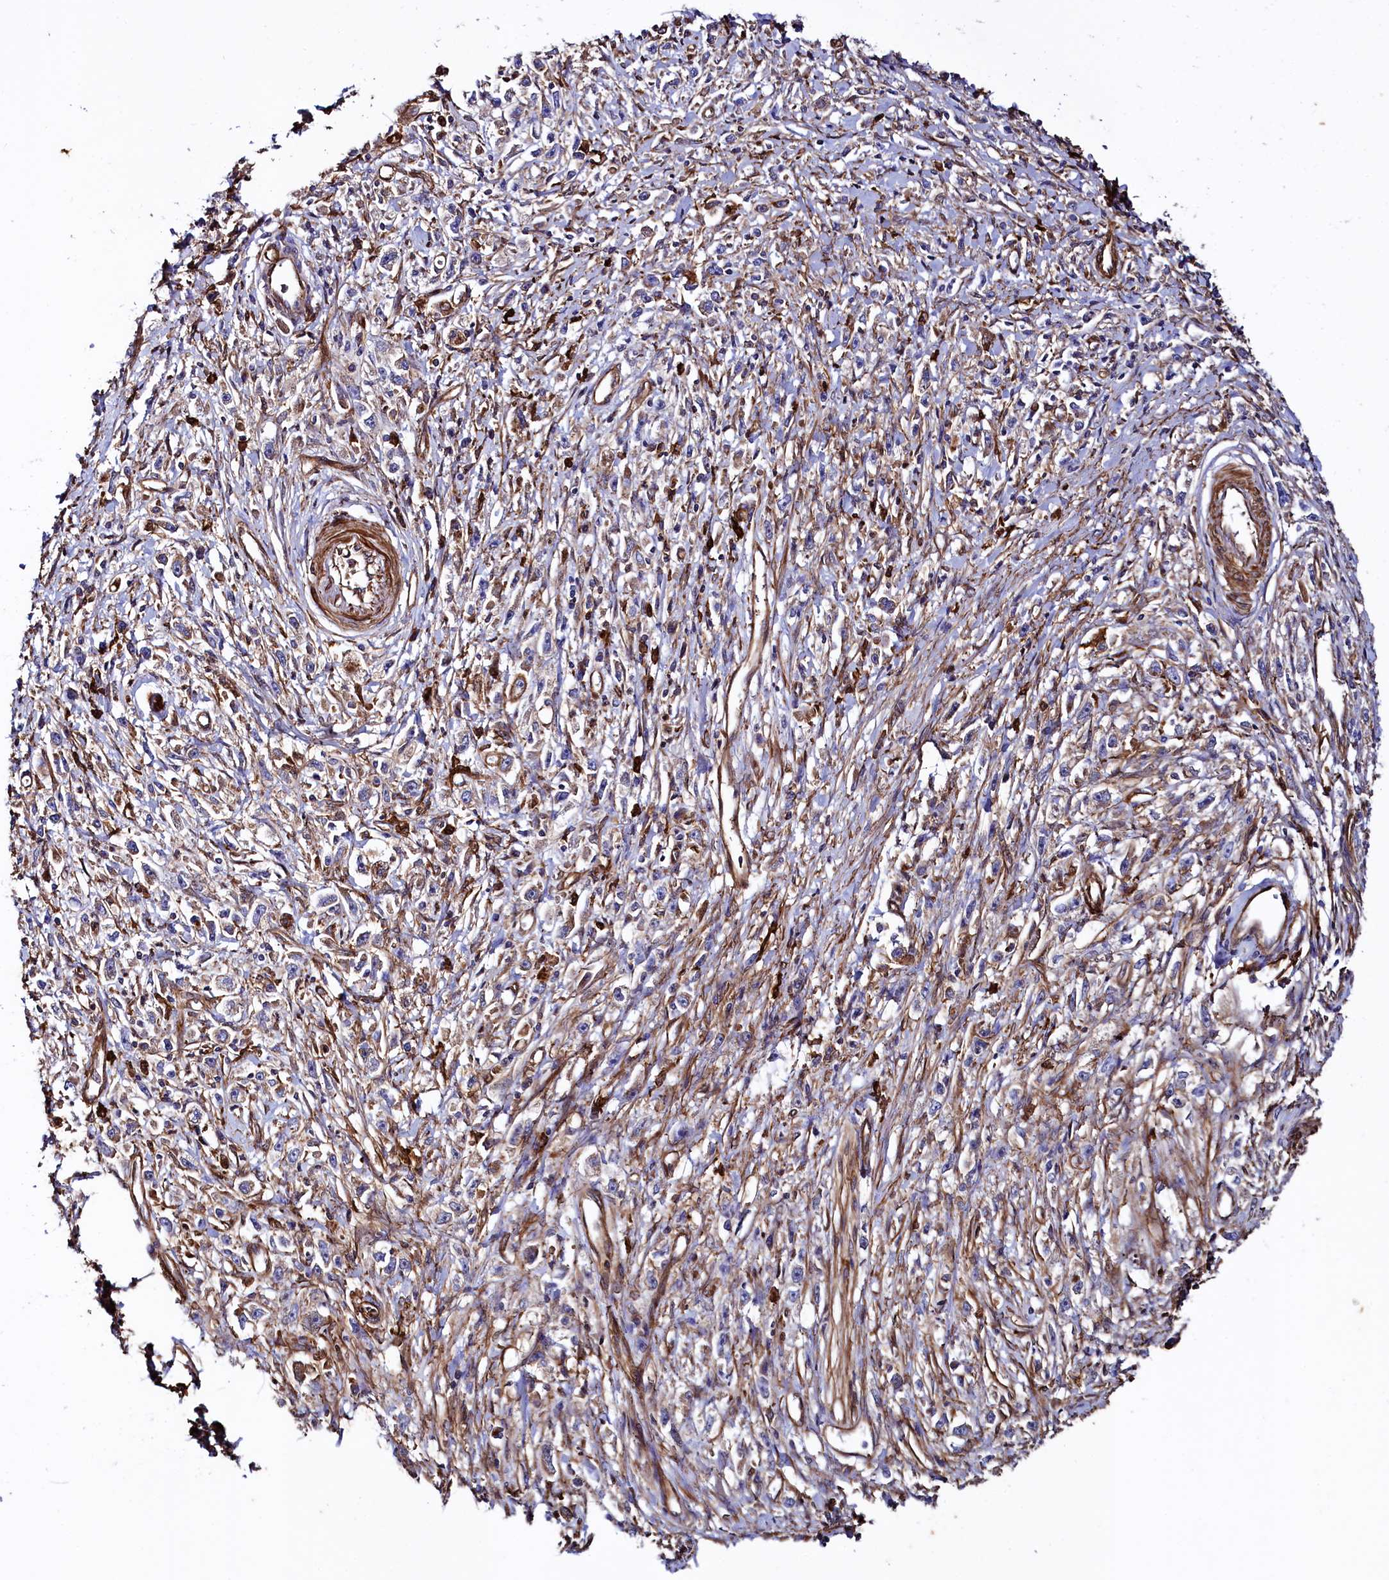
{"staining": {"intensity": "moderate", "quantity": ">75%", "location": "cytoplasmic/membranous"}, "tissue": "stomach cancer", "cell_type": "Tumor cells", "image_type": "cancer", "snomed": [{"axis": "morphology", "description": "Adenocarcinoma, NOS"}, {"axis": "topography", "description": "Stomach"}], "caption": "Stomach cancer stained with a brown dye reveals moderate cytoplasmic/membranous positive expression in approximately >75% of tumor cells.", "gene": "STAMBPL1", "patient": {"sex": "female", "age": 59}}